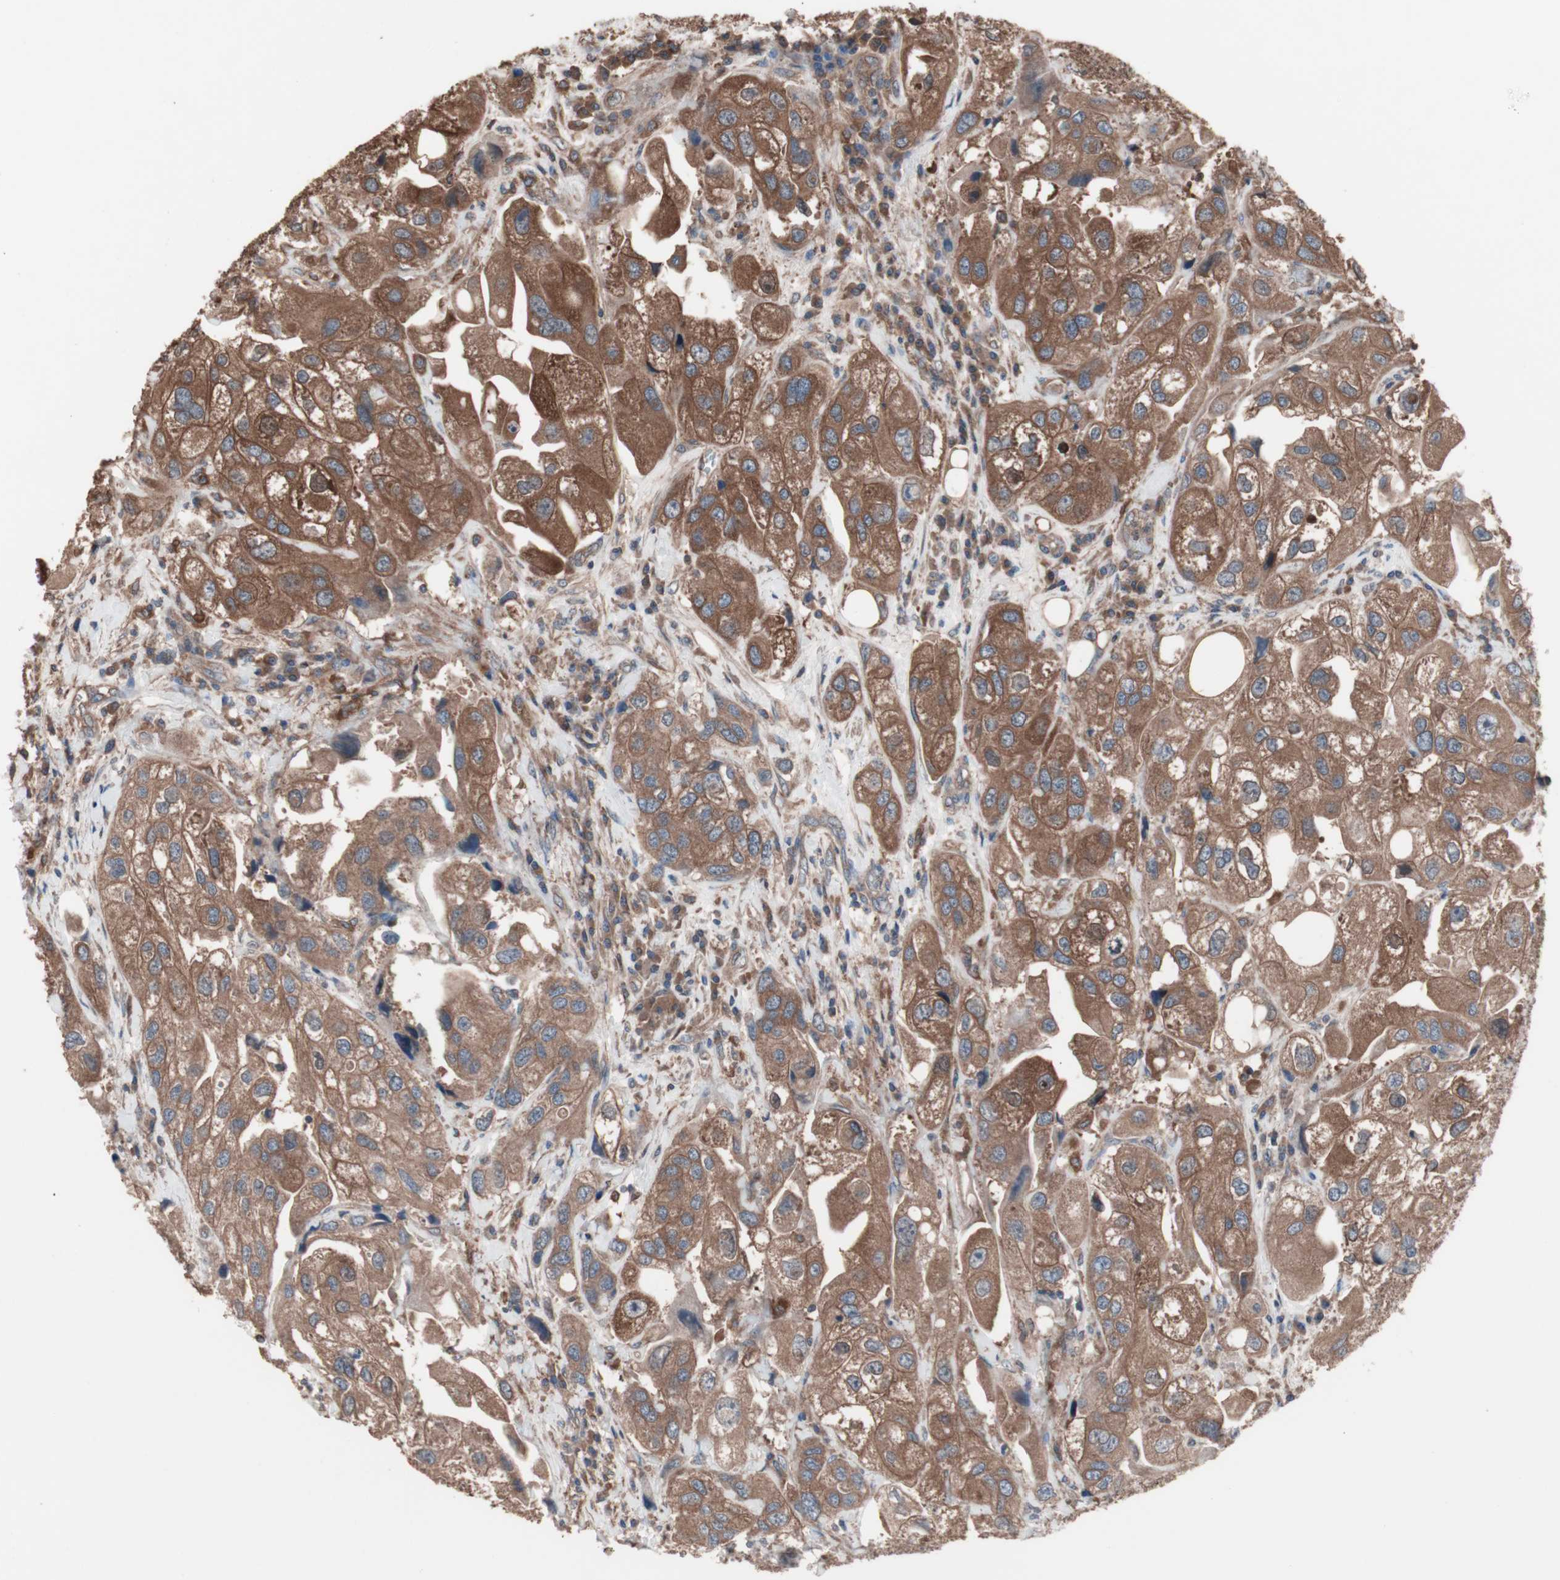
{"staining": {"intensity": "moderate", "quantity": ">75%", "location": "cytoplasmic/membranous"}, "tissue": "urothelial cancer", "cell_type": "Tumor cells", "image_type": "cancer", "snomed": [{"axis": "morphology", "description": "Urothelial carcinoma, High grade"}, {"axis": "topography", "description": "Urinary bladder"}], "caption": "Immunohistochemistry histopathology image of urothelial cancer stained for a protein (brown), which exhibits medium levels of moderate cytoplasmic/membranous positivity in about >75% of tumor cells.", "gene": "ATG7", "patient": {"sex": "female", "age": 64}}